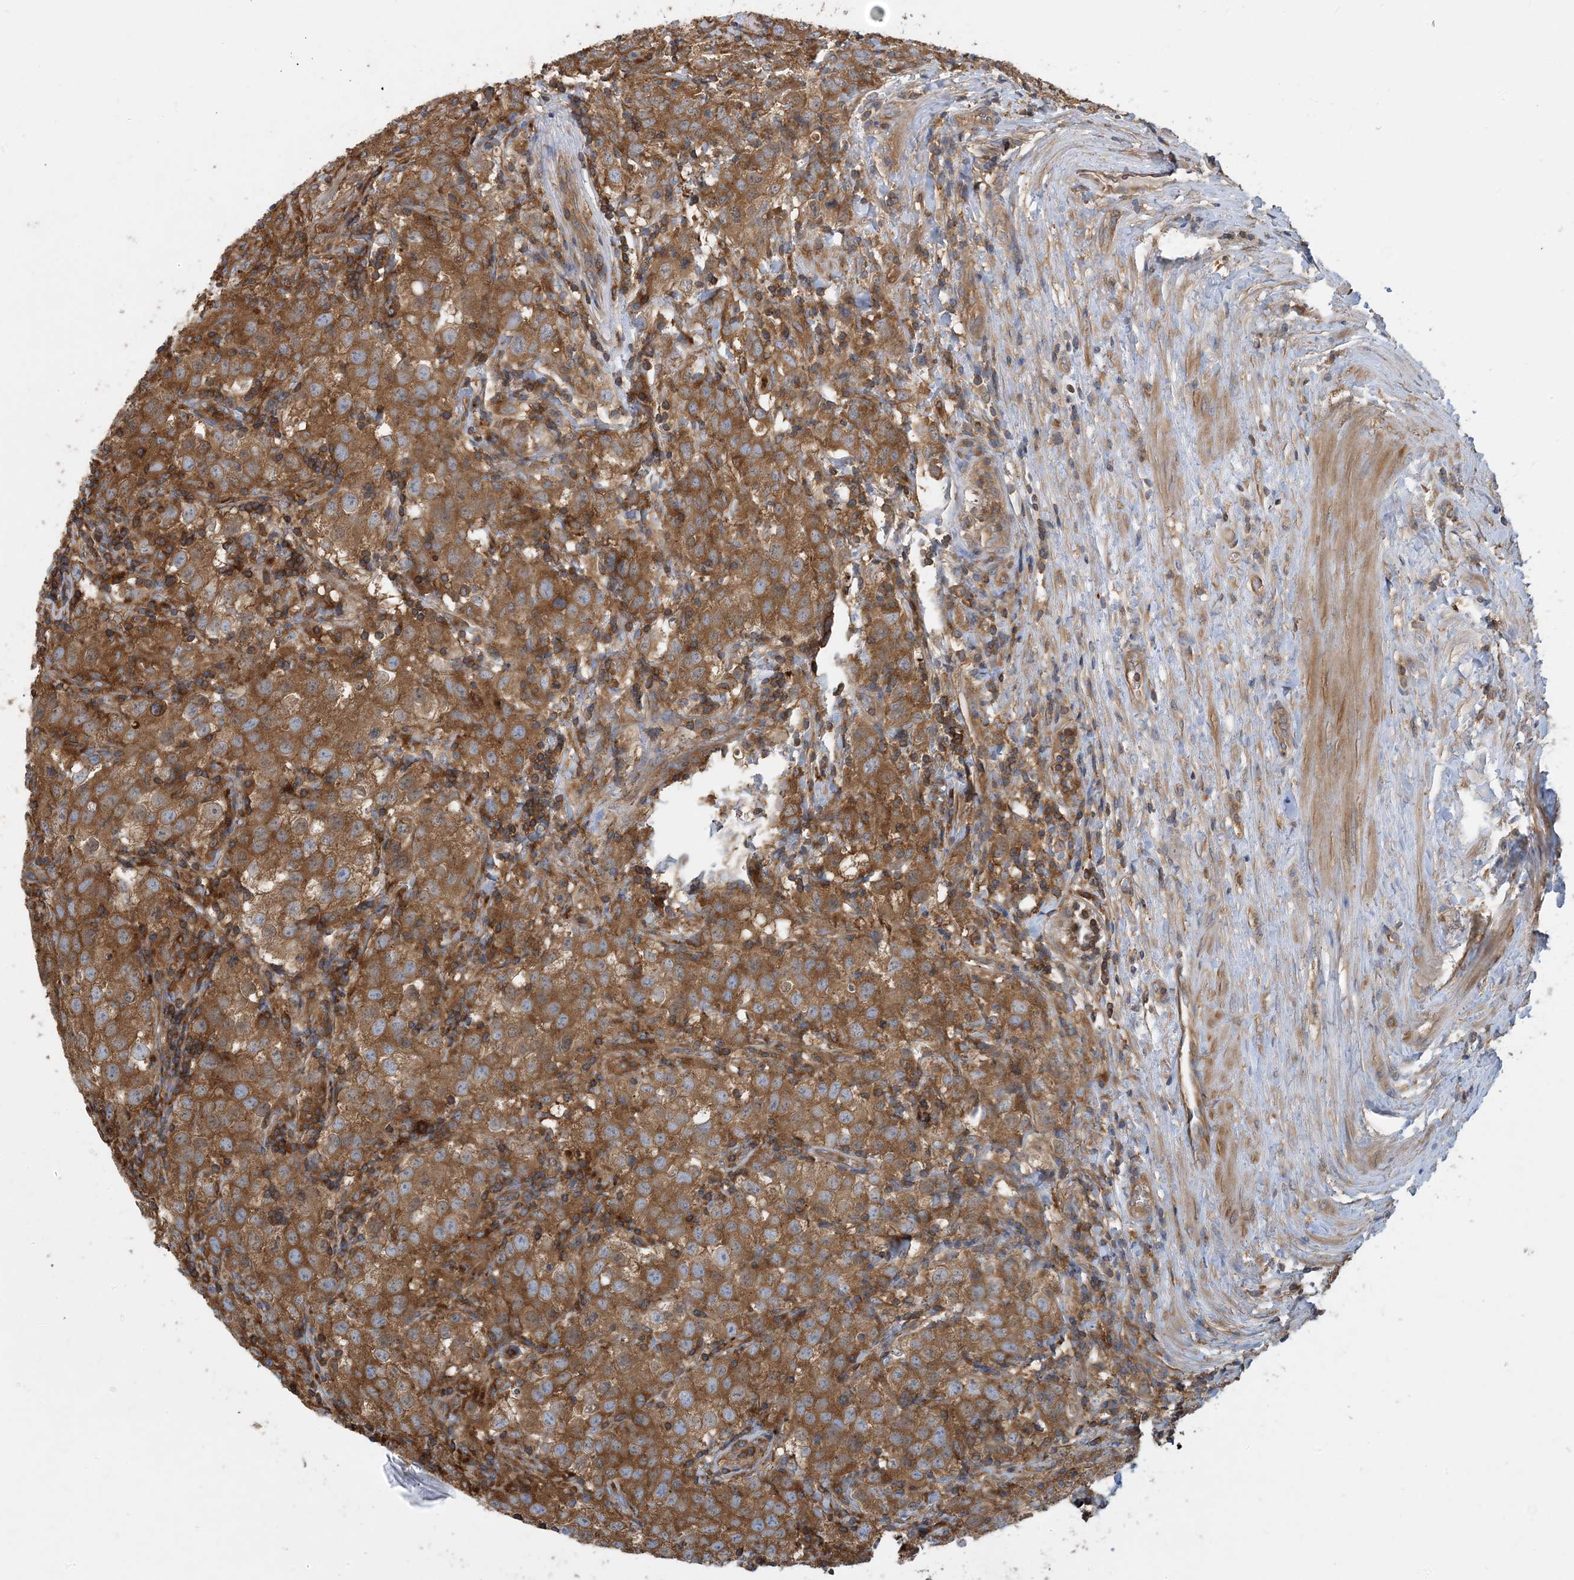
{"staining": {"intensity": "moderate", "quantity": ">75%", "location": "cytoplasmic/membranous"}, "tissue": "testis cancer", "cell_type": "Tumor cells", "image_type": "cancer", "snomed": [{"axis": "morphology", "description": "Seminoma, NOS"}, {"axis": "morphology", "description": "Carcinoma, Embryonal, NOS"}, {"axis": "topography", "description": "Testis"}], "caption": "Testis cancer was stained to show a protein in brown. There is medium levels of moderate cytoplasmic/membranous expression in about >75% of tumor cells.", "gene": "SFMBT2", "patient": {"sex": "male", "age": 43}}